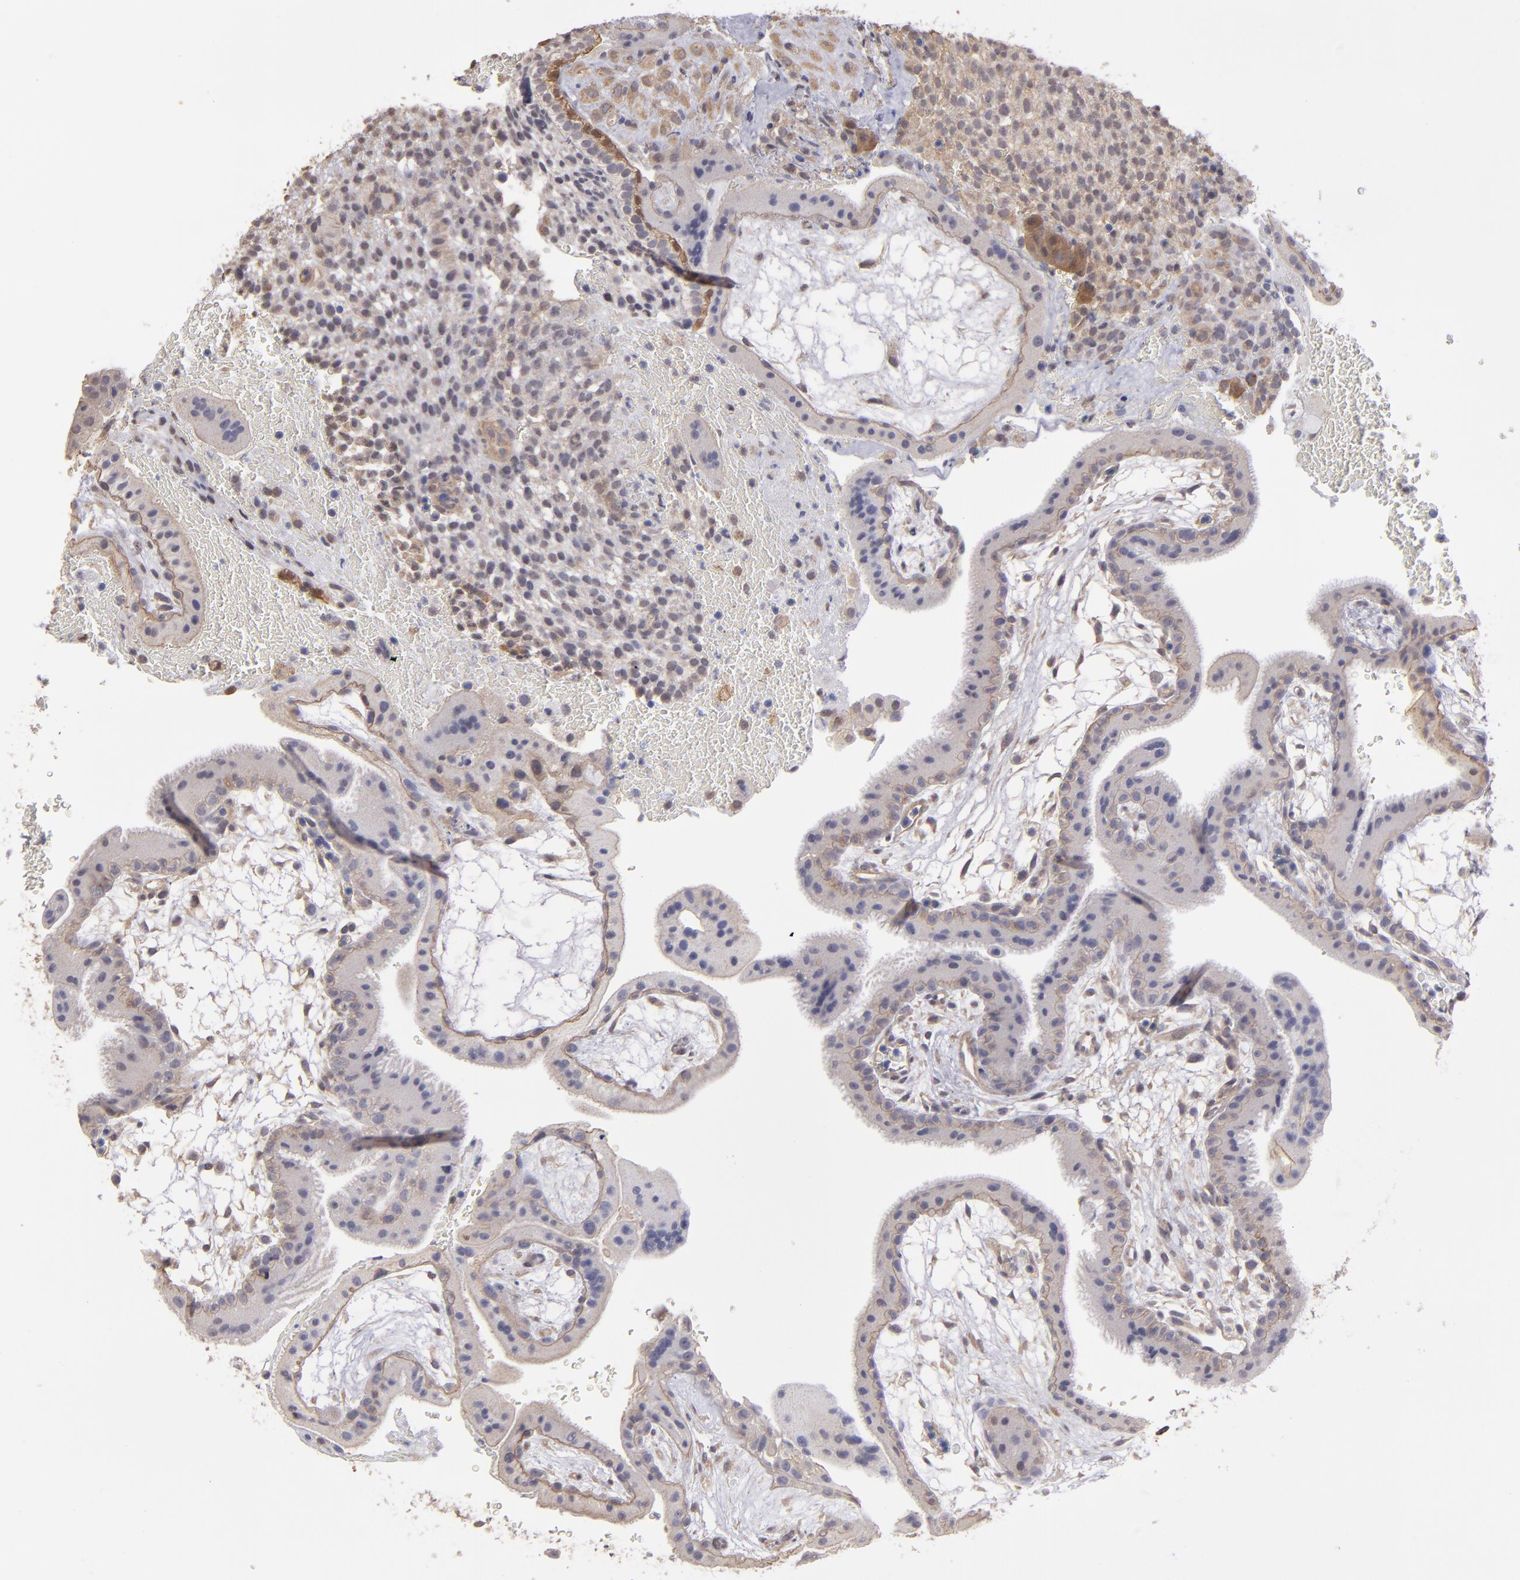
{"staining": {"intensity": "weak", "quantity": ">75%", "location": "cytoplasmic/membranous"}, "tissue": "placenta", "cell_type": "Decidual cells", "image_type": "normal", "snomed": [{"axis": "morphology", "description": "Normal tissue, NOS"}, {"axis": "topography", "description": "Placenta"}], "caption": "A high-resolution micrograph shows immunohistochemistry staining of benign placenta, which exhibits weak cytoplasmic/membranous expression in about >75% of decidual cells. (IHC, brightfield microscopy, high magnification).", "gene": "NDRG2", "patient": {"sex": "female", "age": 19}}